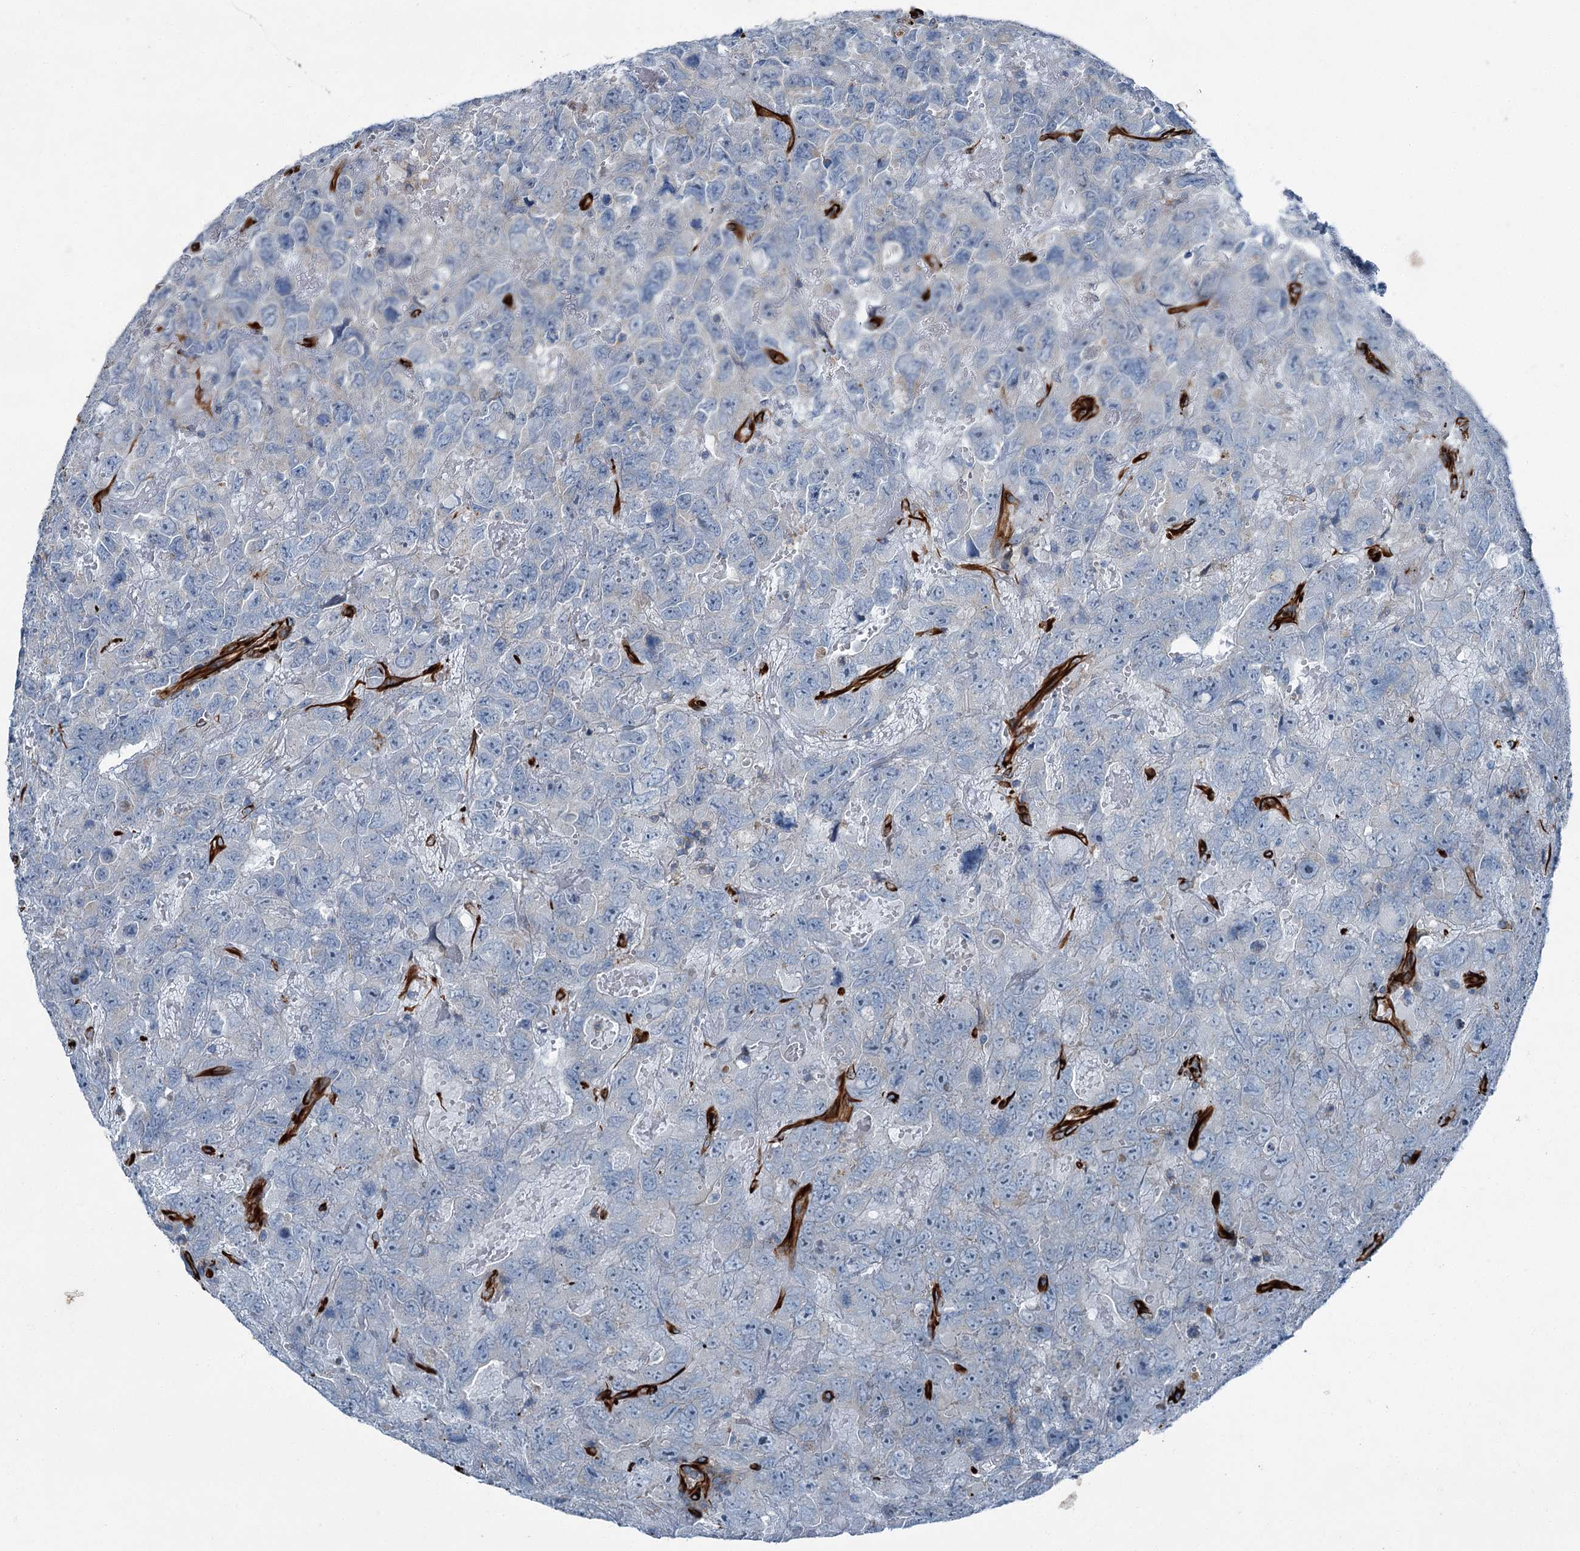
{"staining": {"intensity": "negative", "quantity": "none", "location": "none"}, "tissue": "testis cancer", "cell_type": "Tumor cells", "image_type": "cancer", "snomed": [{"axis": "morphology", "description": "Carcinoma, Embryonal, NOS"}, {"axis": "topography", "description": "Testis"}], "caption": "Testis cancer (embryonal carcinoma) stained for a protein using immunohistochemistry displays no expression tumor cells.", "gene": "AXL", "patient": {"sex": "male", "age": 45}}